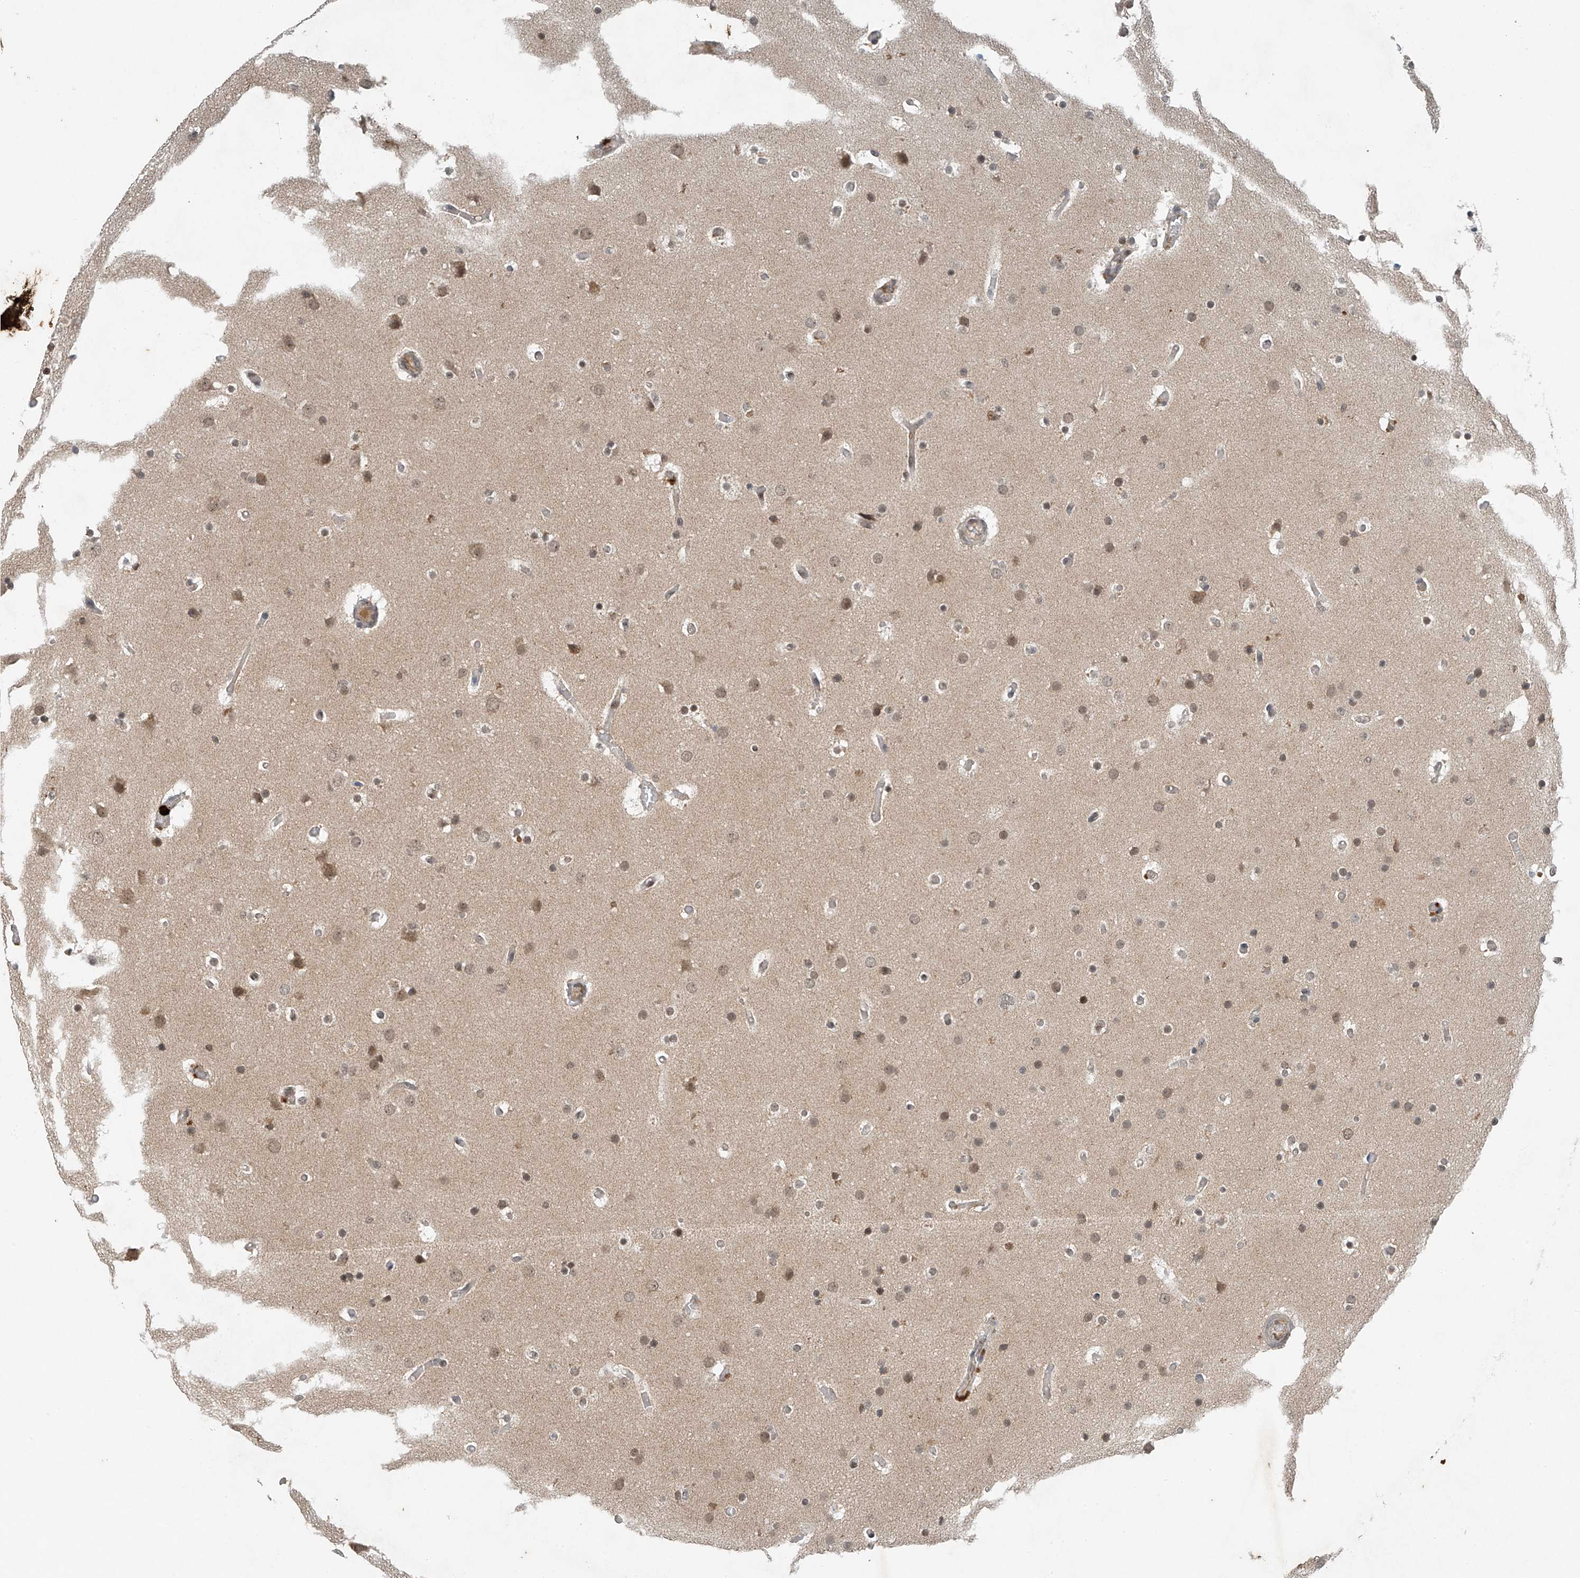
{"staining": {"intensity": "moderate", "quantity": "25%-75%", "location": "nuclear"}, "tissue": "glioma", "cell_type": "Tumor cells", "image_type": "cancer", "snomed": [{"axis": "morphology", "description": "Glioma, malignant, High grade"}, {"axis": "topography", "description": "Cerebral cortex"}], "caption": "Glioma was stained to show a protein in brown. There is medium levels of moderate nuclear positivity in about 25%-75% of tumor cells.", "gene": "TAF8", "patient": {"sex": "female", "age": 36}}